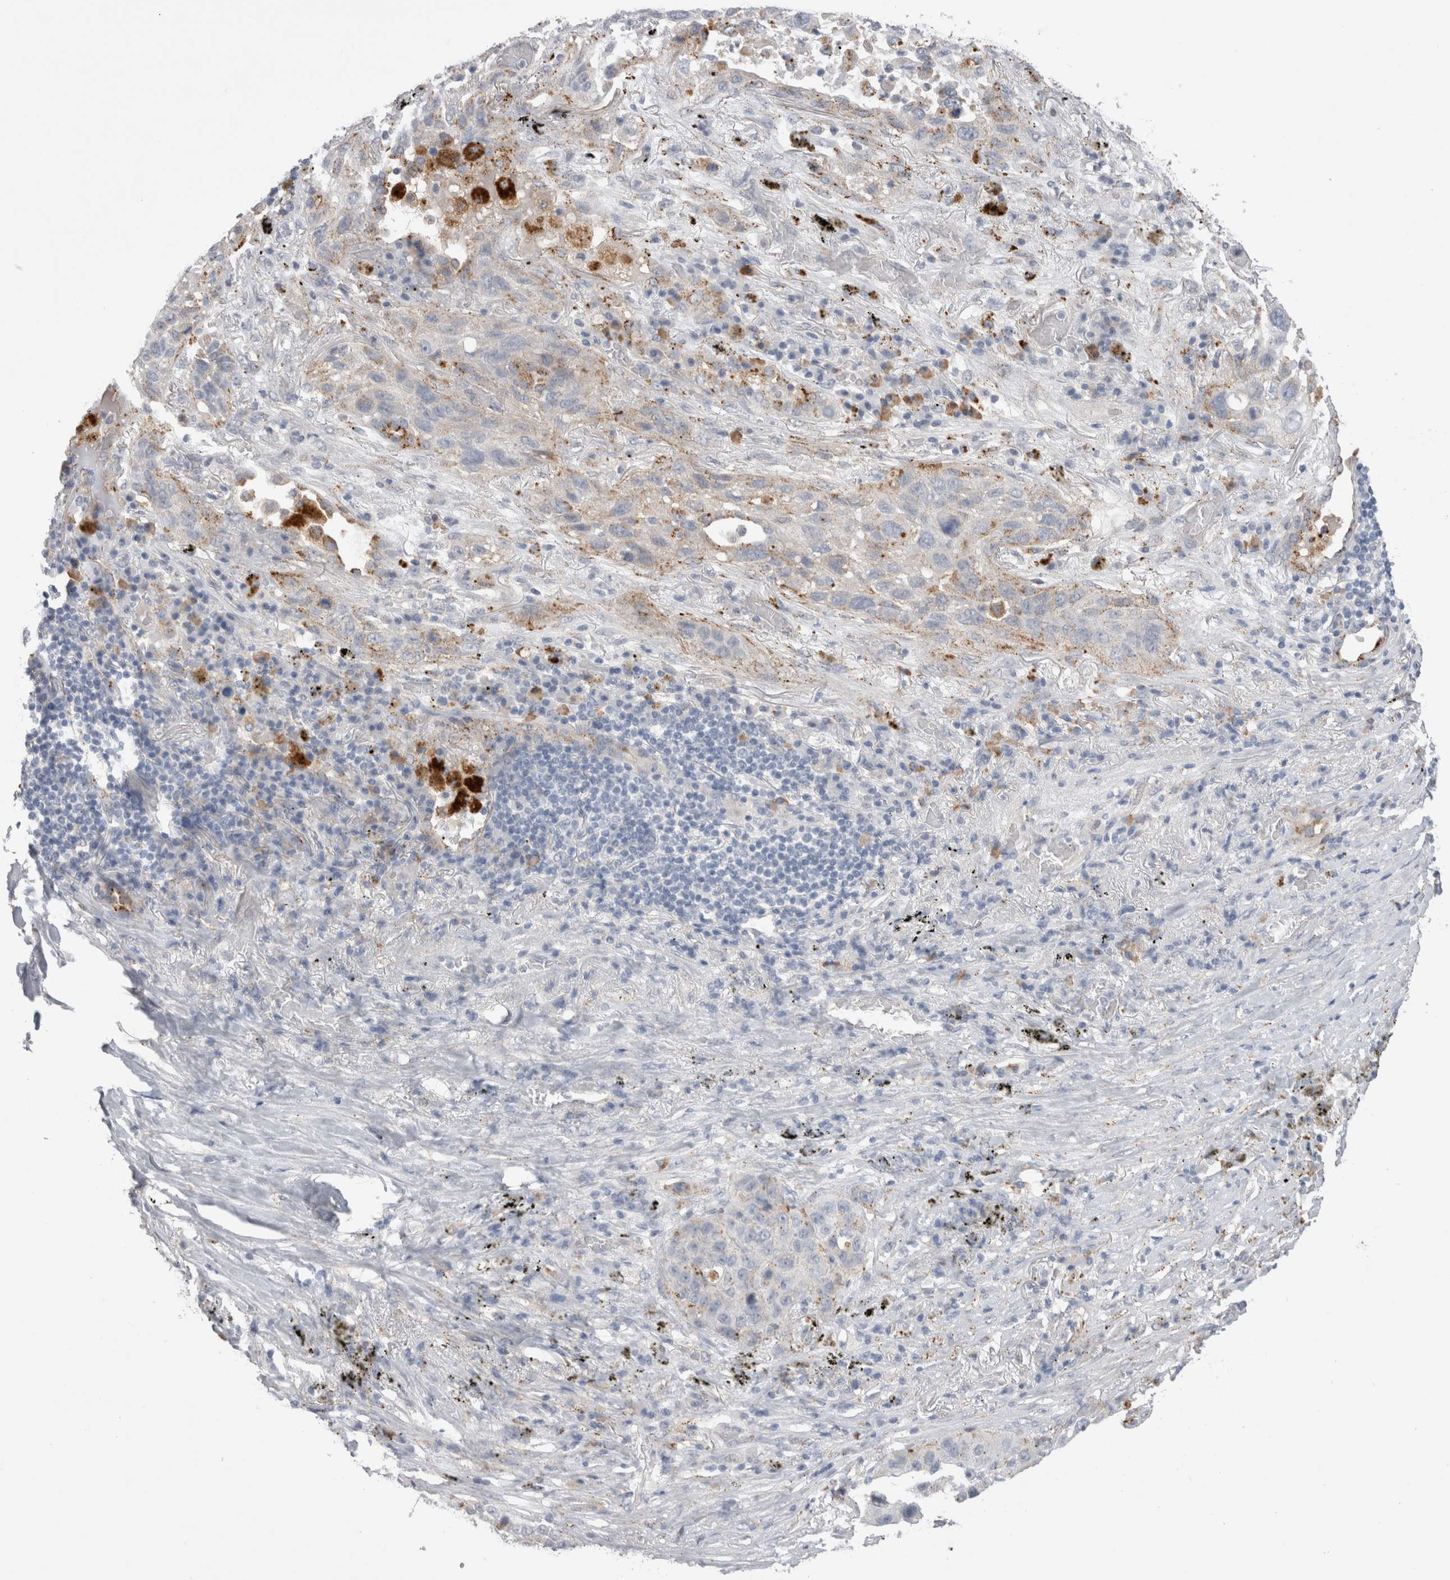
{"staining": {"intensity": "weak", "quantity": "25%-75%", "location": "cytoplasmic/membranous"}, "tissue": "lung cancer", "cell_type": "Tumor cells", "image_type": "cancer", "snomed": [{"axis": "morphology", "description": "Squamous cell carcinoma, NOS"}, {"axis": "topography", "description": "Lung"}], "caption": "Weak cytoplasmic/membranous protein staining is appreciated in about 25%-75% of tumor cells in lung cancer (squamous cell carcinoma).", "gene": "EPDR1", "patient": {"sex": "male", "age": 57}}